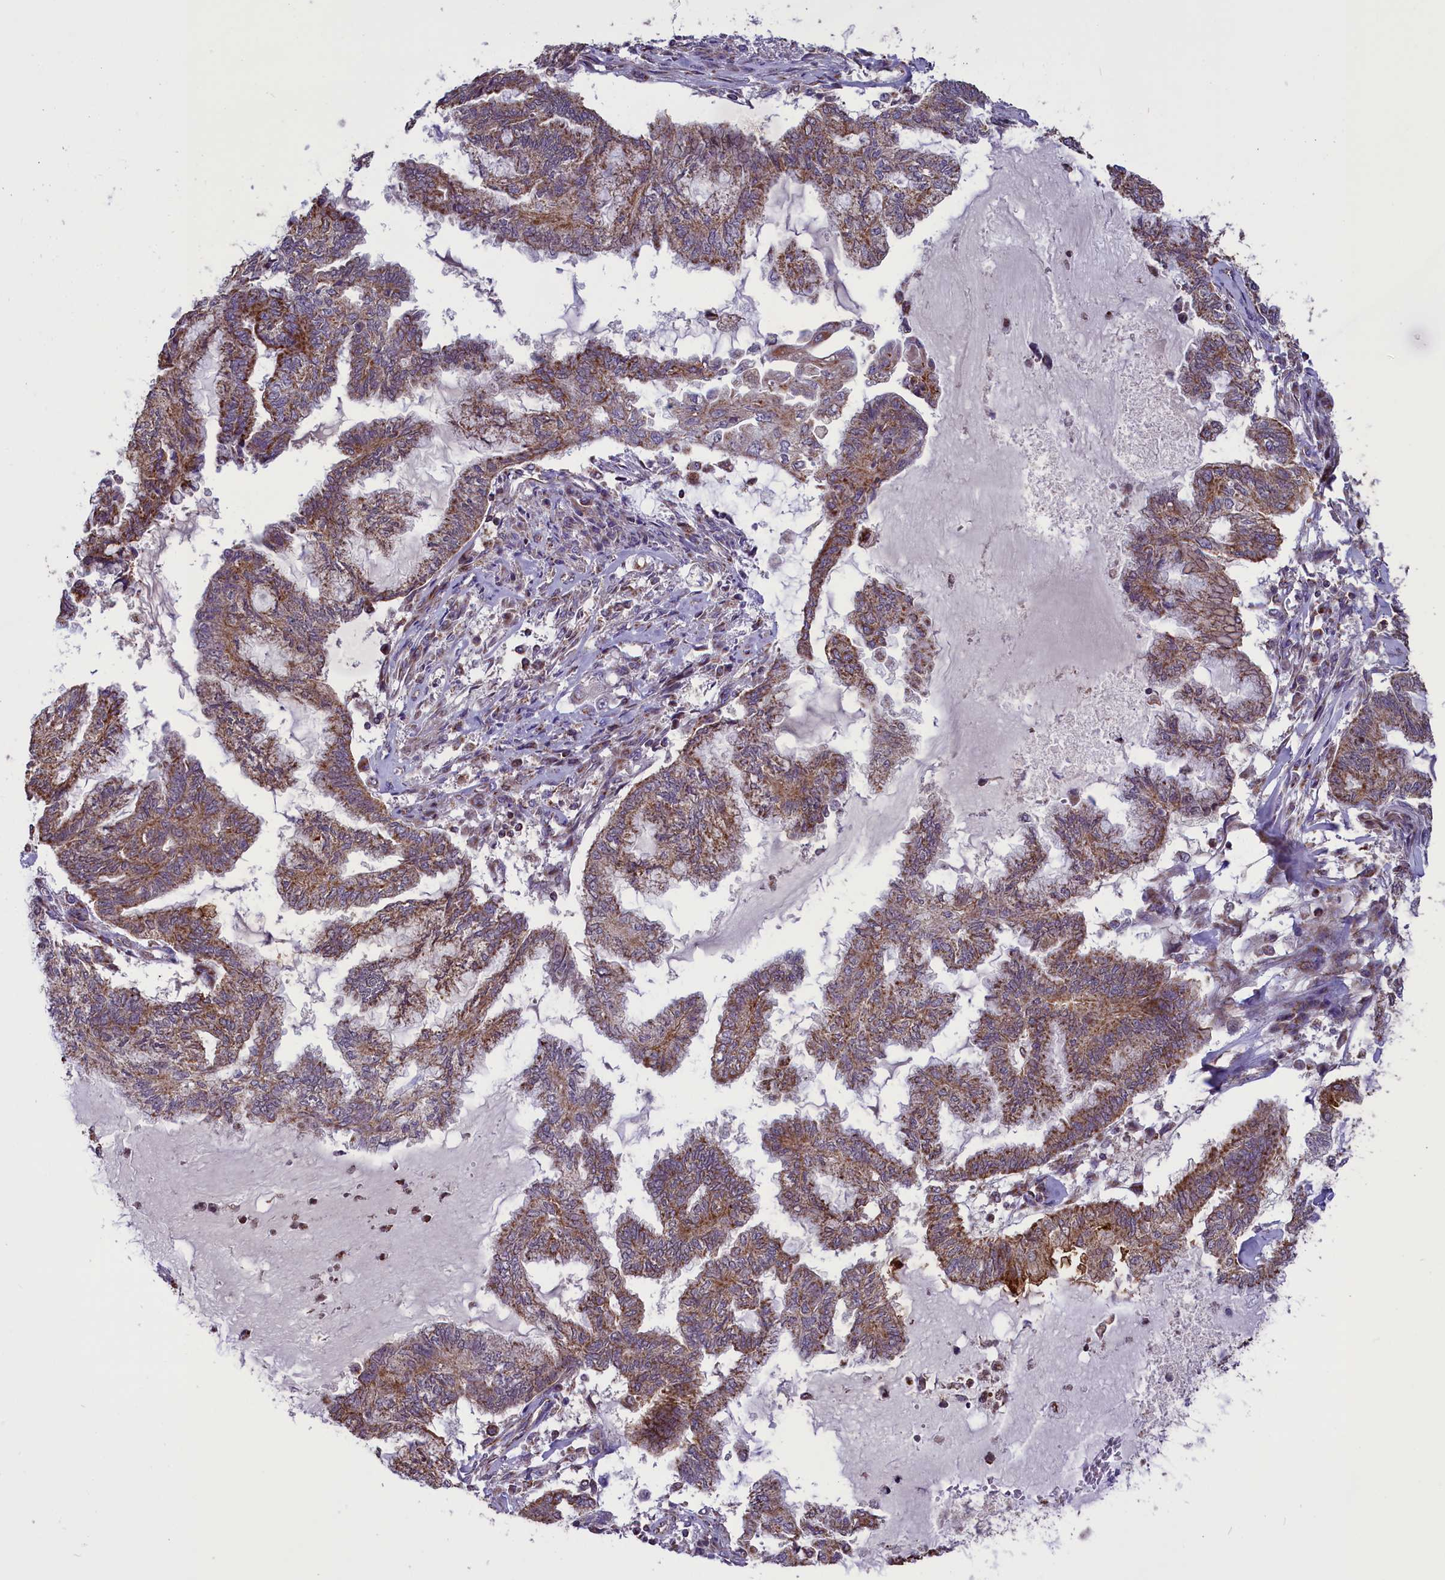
{"staining": {"intensity": "moderate", "quantity": ">75%", "location": "cytoplasmic/membranous"}, "tissue": "endometrial cancer", "cell_type": "Tumor cells", "image_type": "cancer", "snomed": [{"axis": "morphology", "description": "Adenocarcinoma, NOS"}, {"axis": "topography", "description": "Endometrium"}], "caption": "Human adenocarcinoma (endometrial) stained with a brown dye shows moderate cytoplasmic/membranous positive expression in about >75% of tumor cells.", "gene": "GLRX5", "patient": {"sex": "female", "age": 86}}